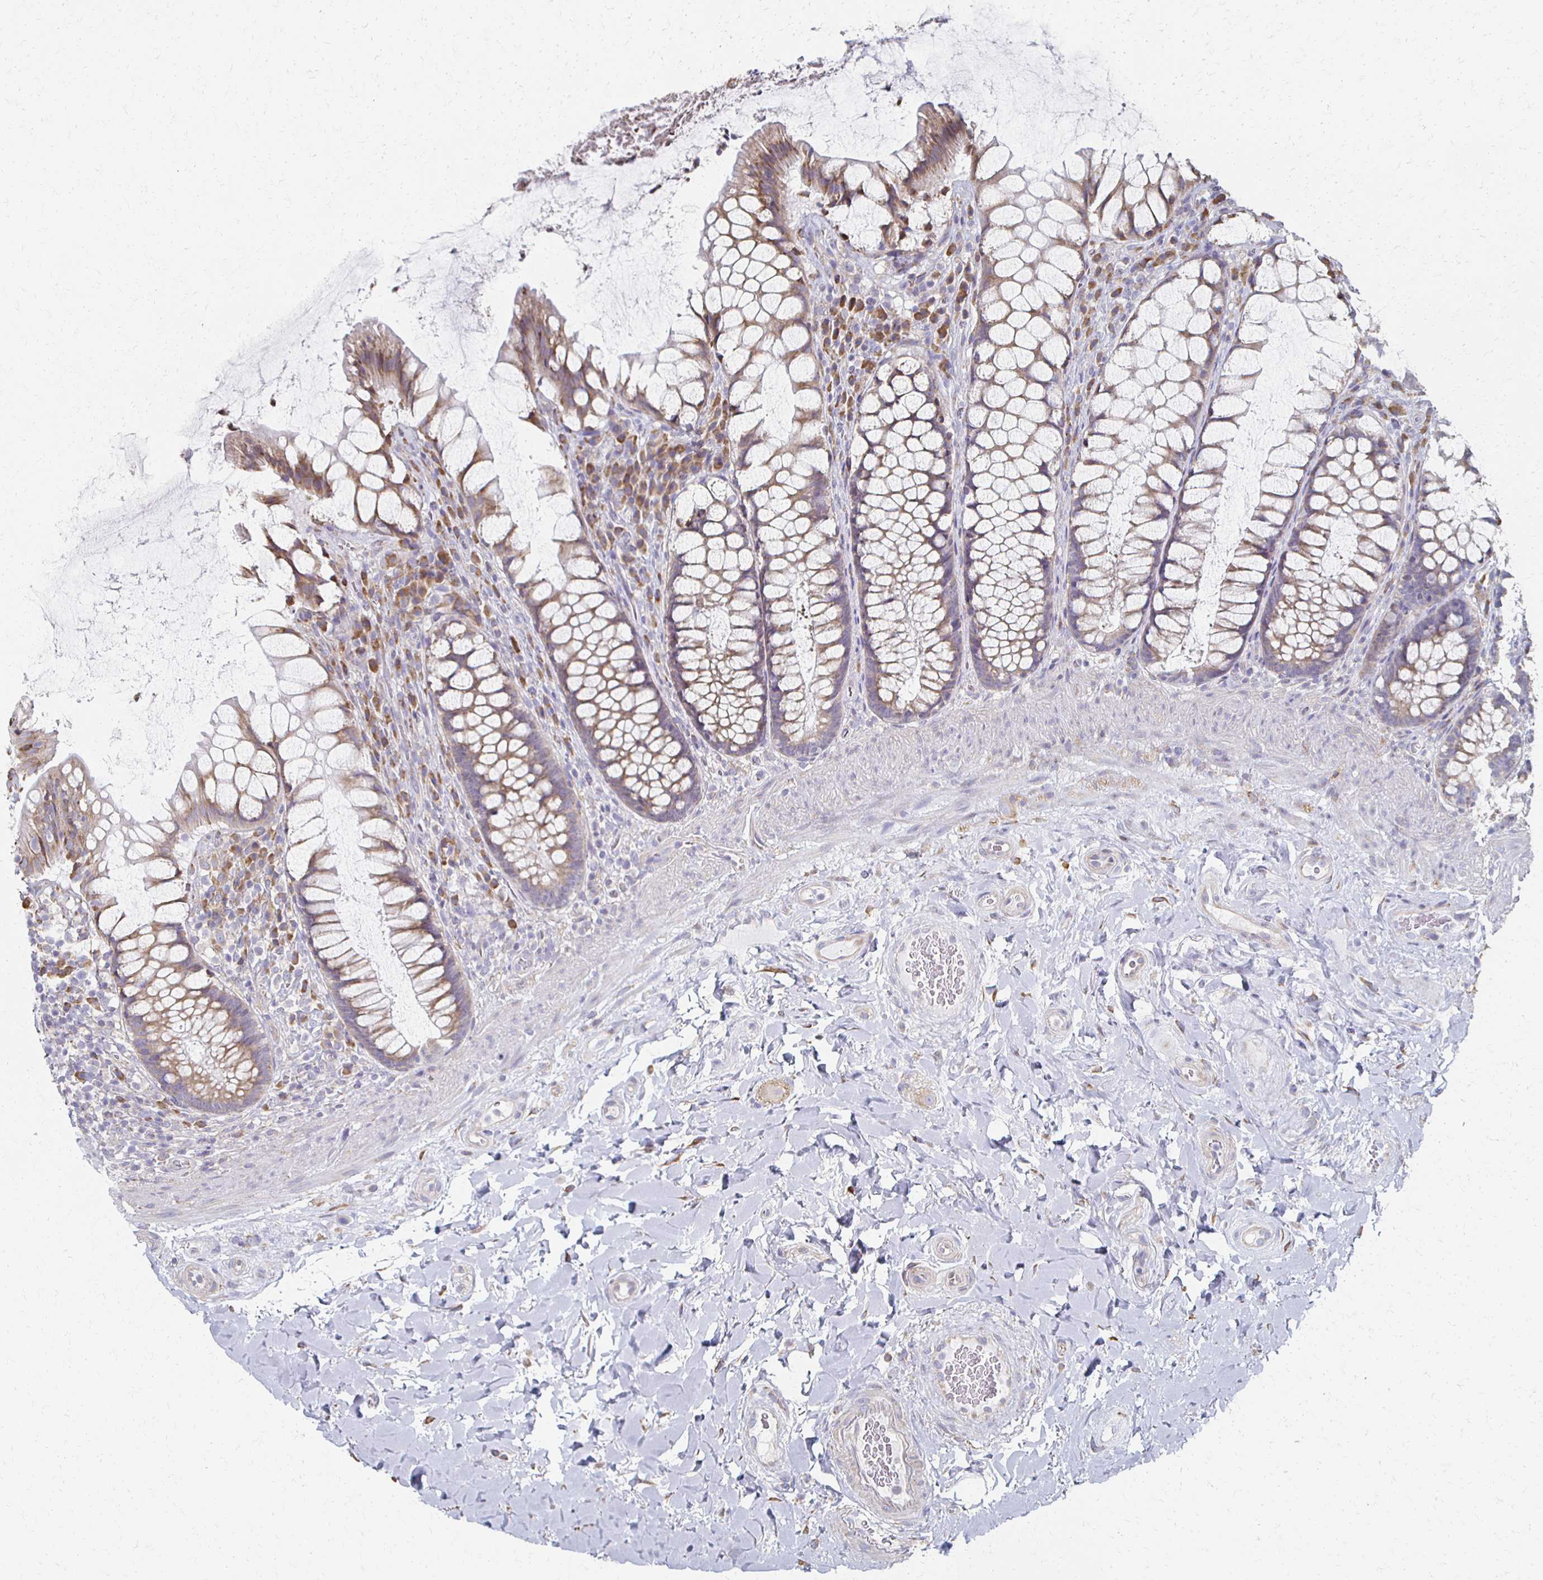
{"staining": {"intensity": "weak", "quantity": ">75%", "location": "cytoplasmic/membranous"}, "tissue": "rectum", "cell_type": "Glandular cells", "image_type": "normal", "snomed": [{"axis": "morphology", "description": "Normal tissue, NOS"}, {"axis": "topography", "description": "Rectum"}], "caption": "The micrograph reveals immunohistochemical staining of normal rectum. There is weak cytoplasmic/membranous expression is identified in approximately >75% of glandular cells.", "gene": "ATP1A3", "patient": {"sex": "female", "age": 58}}